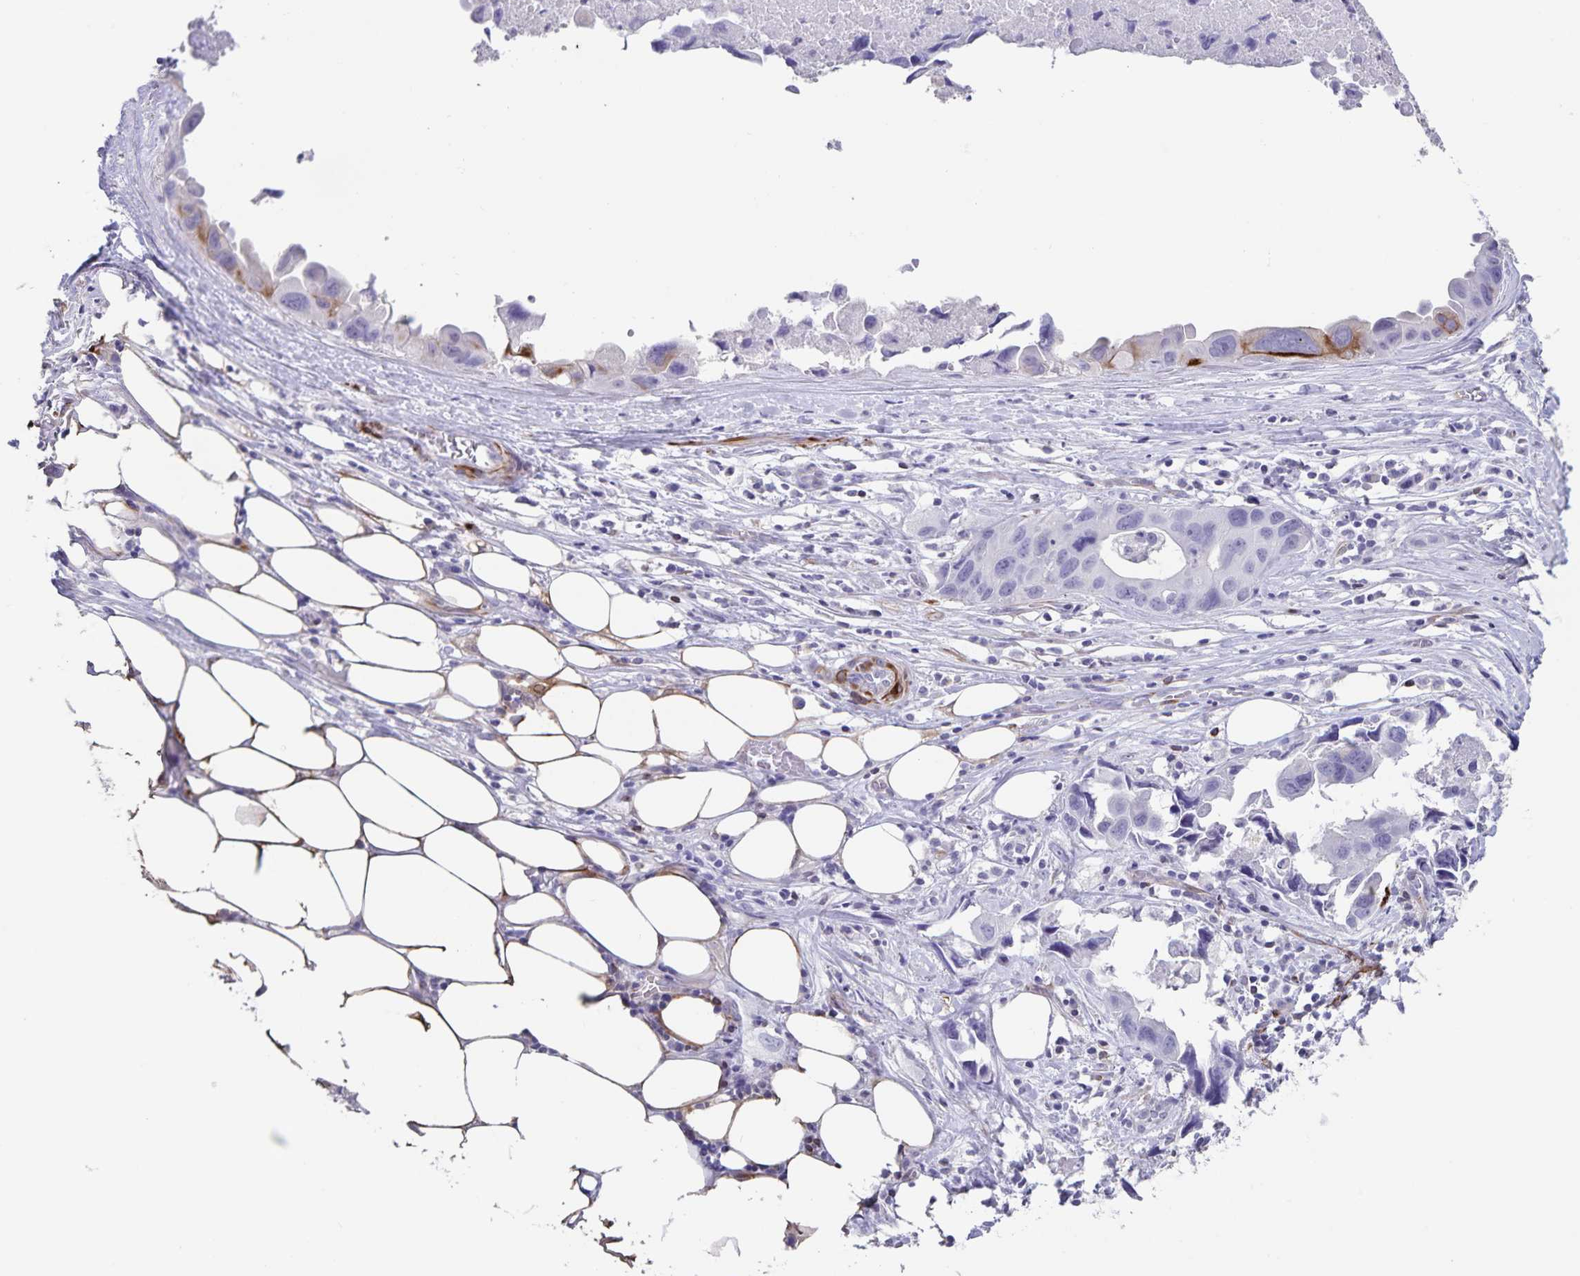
{"staining": {"intensity": "negative", "quantity": "none", "location": "none"}, "tissue": "lung cancer", "cell_type": "Tumor cells", "image_type": "cancer", "snomed": [{"axis": "morphology", "description": "Adenocarcinoma, NOS"}, {"axis": "topography", "description": "Lymph node"}, {"axis": "topography", "description": "Lung"}], "caption": "IHC micrograph of neoplastic tissue: adenocarcinoma (lung) stained with DAB displays no significant protein positivity in tumor cells.", "gene": "SYNM", "patient": {"sex": "male", "age": 64}}